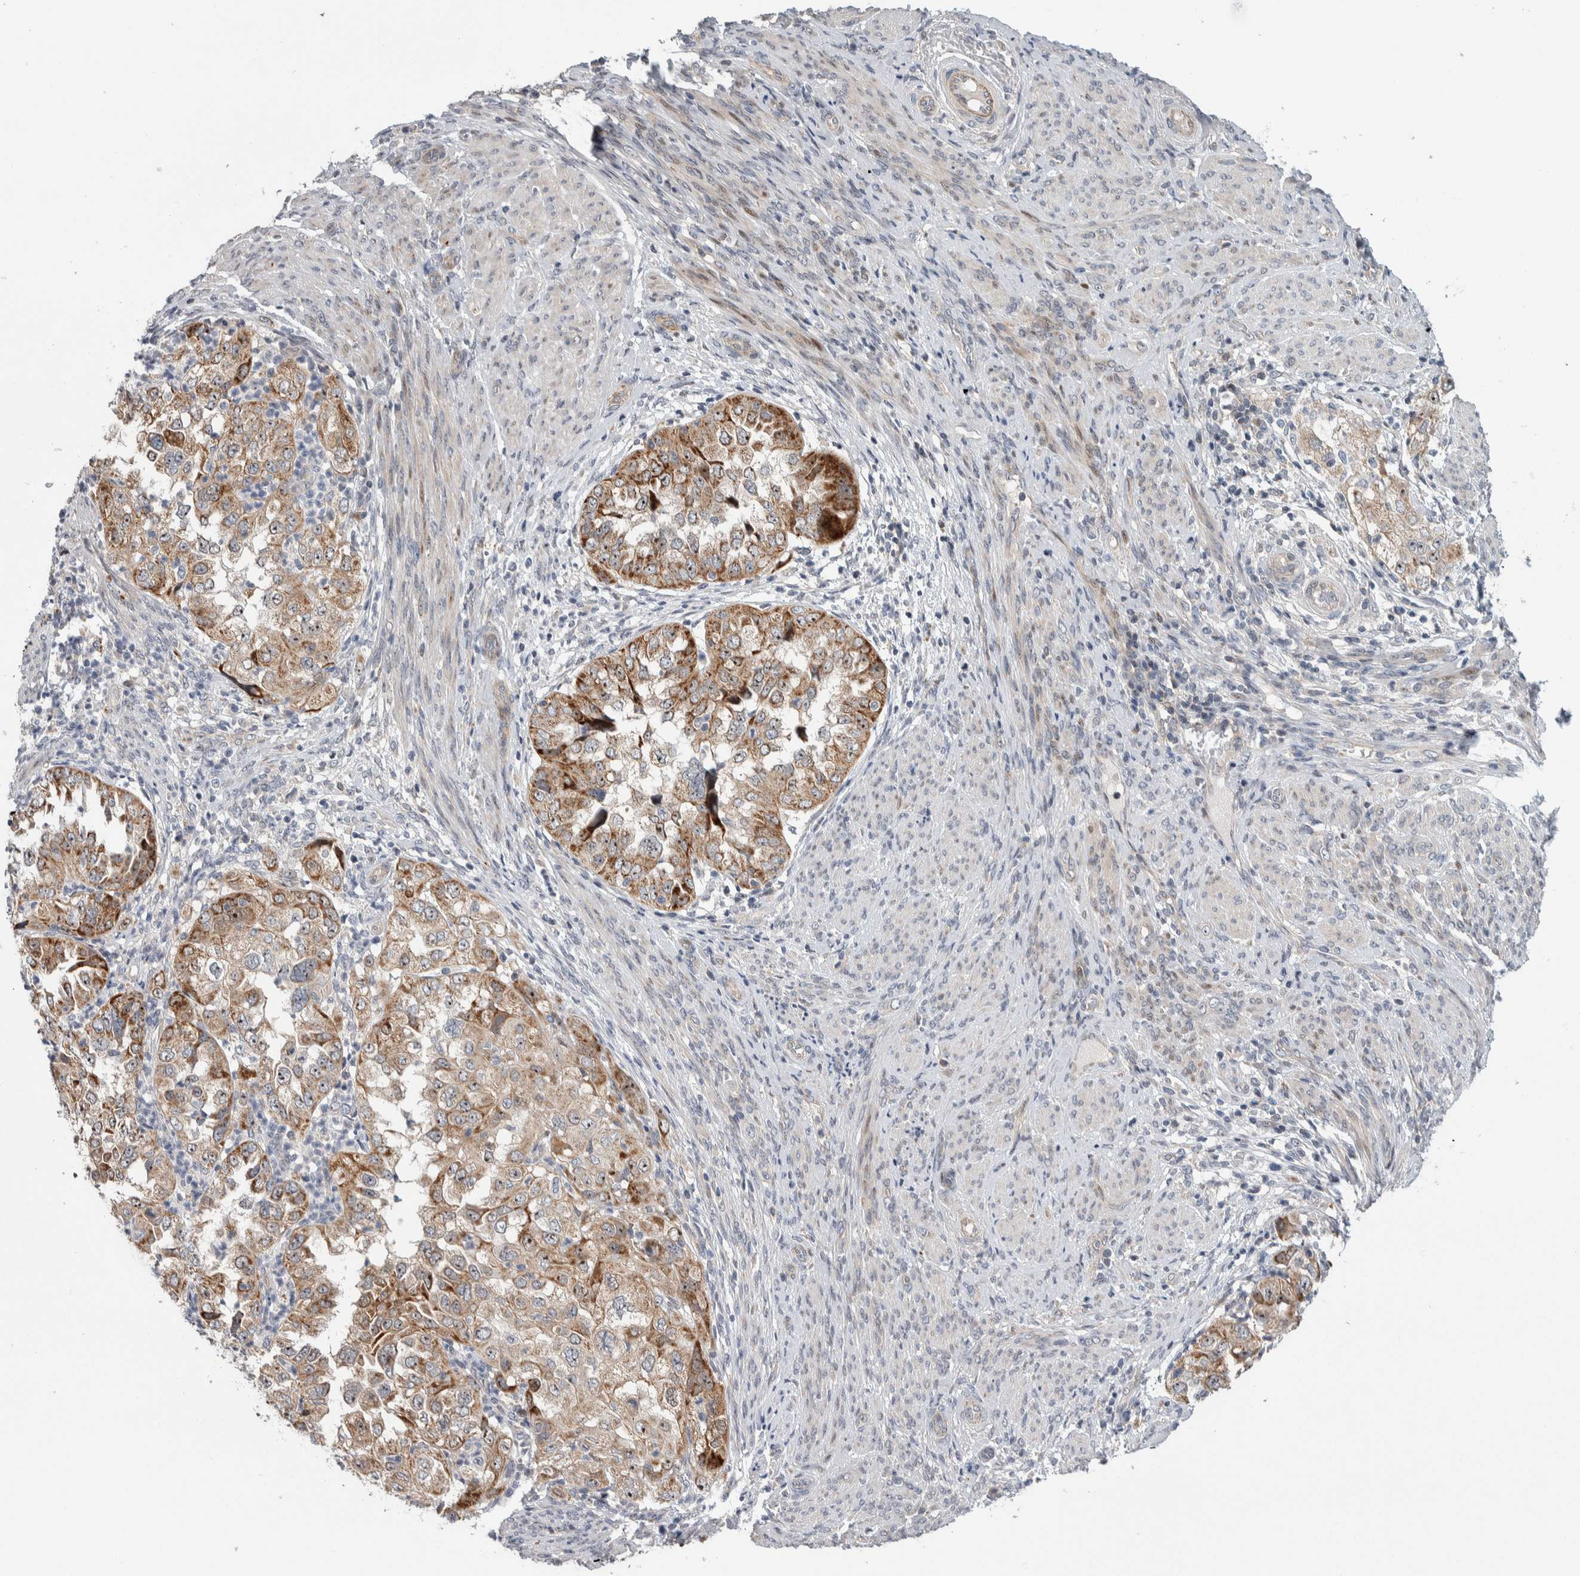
{"staining": {"intensity": "moderate", "quantity": ">75%", "location": "cytoplasmic/membranous,nuclear"}, "tissue": "endometrial cancer", "cell_type": "Tumor cells", "image_type": "cancer", "snomed": [{"axis": "morphology", "description": "Adenocarcinoma, NOS"}, {"axis": "topography", "description": "Endometrium"}], "caption": "DAB (3,3'-diaminobenzidine) immunohistochemical staining of endometrial adenocarcinoma shows moderate cytoplasmic/membranous and nuclear protein staining in approximately >75% of tumor cells.", "gene": "PRRG4", "patient": {"sex": "female", "age": 85}}